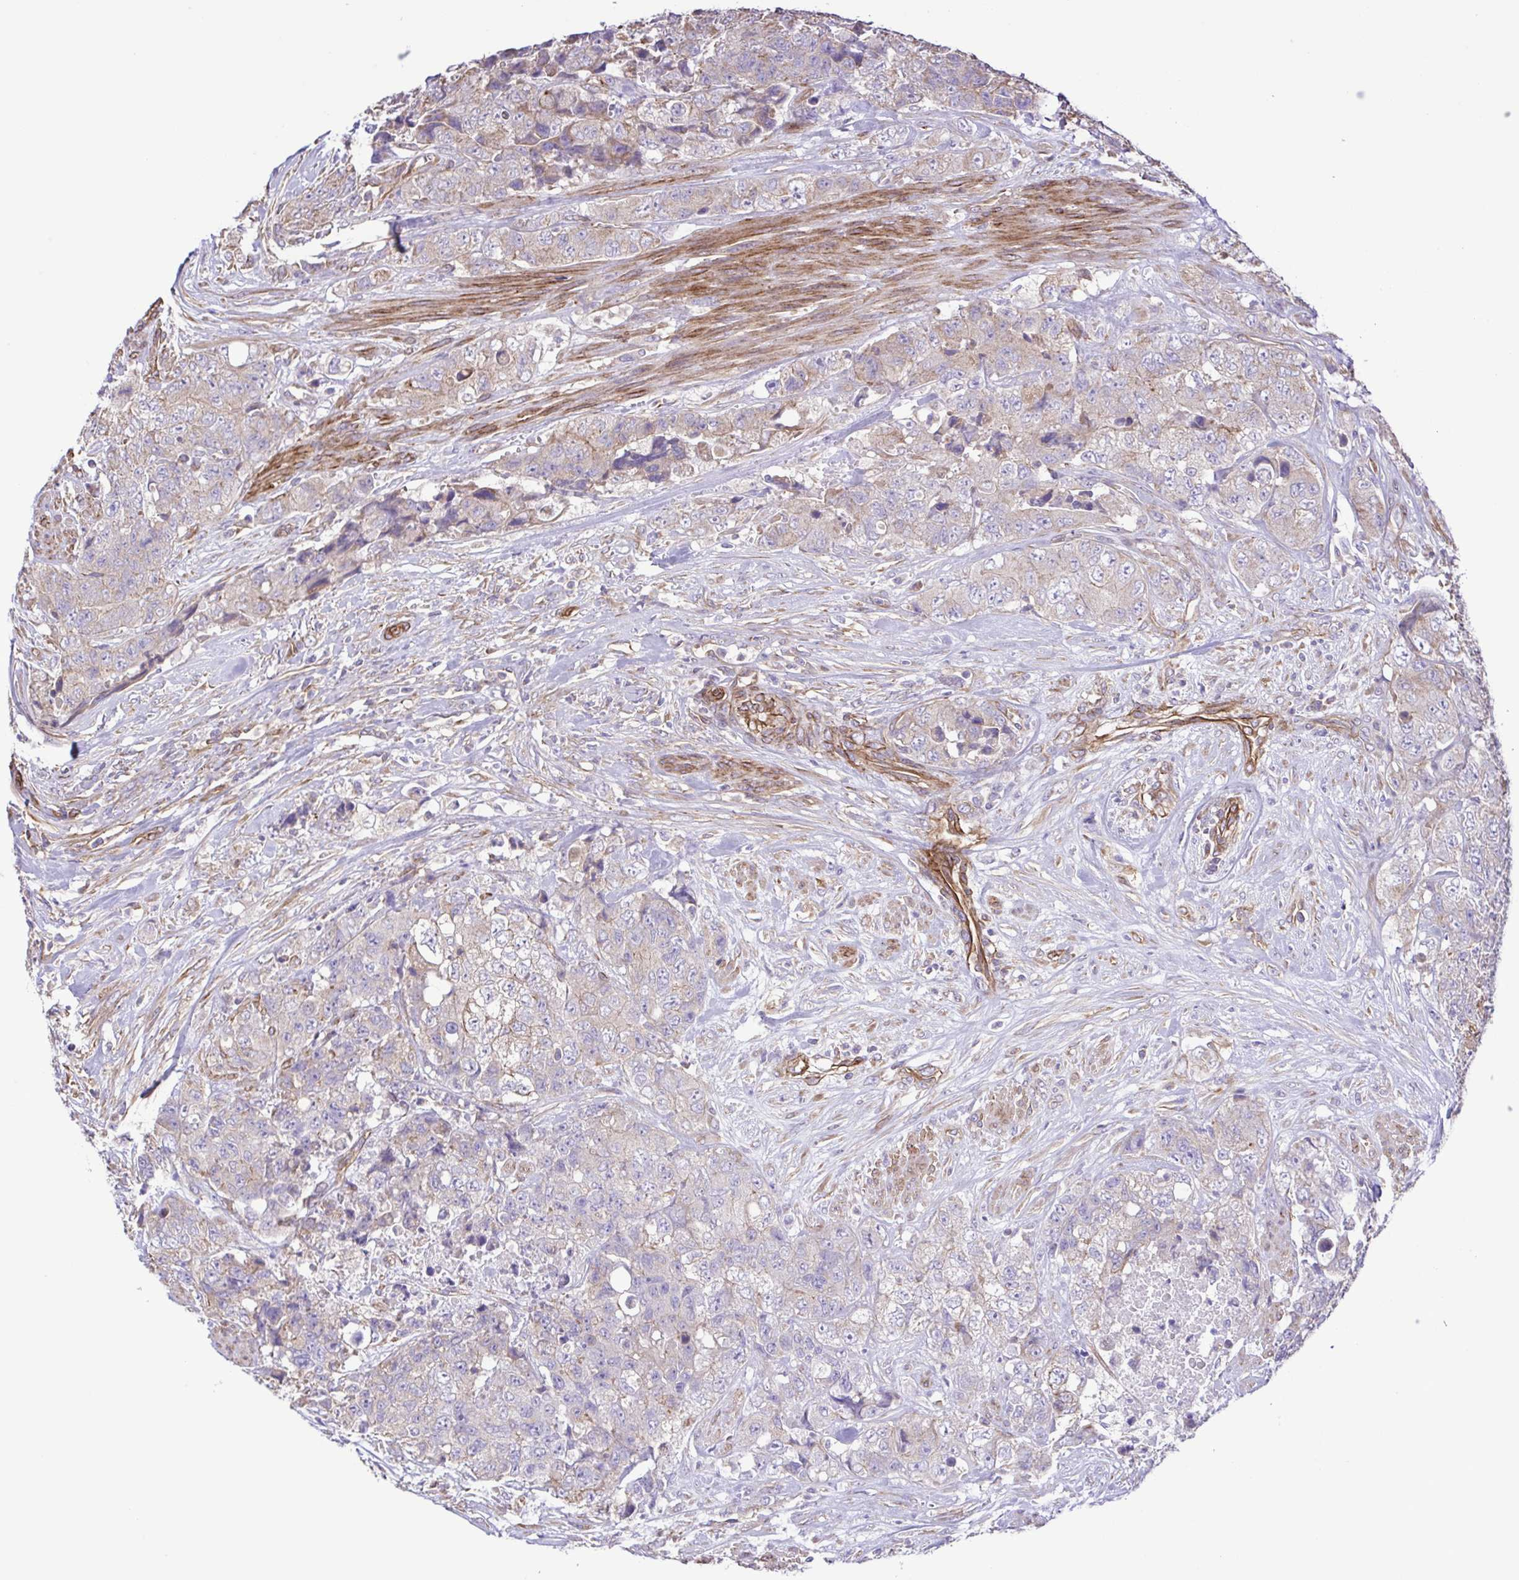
{"staining": {"intensity": "negative", "quantity": "none", "location": "none"}, "tissue": "urothelial cancer", "cell_type": "Tumor cells", "image_type": "cancer", "snomed": [{"axis": "morphology", "description": "Urothelial carcinoma, High grade"}, {"axis": "topography", "description": "Urinary bladder"}], "caption": "Tumor cells are negative for protein expression in human high-grade urothelial carcinoma.", "gene": "FLT1", "patient": {"sex": "female", "age": 78}}